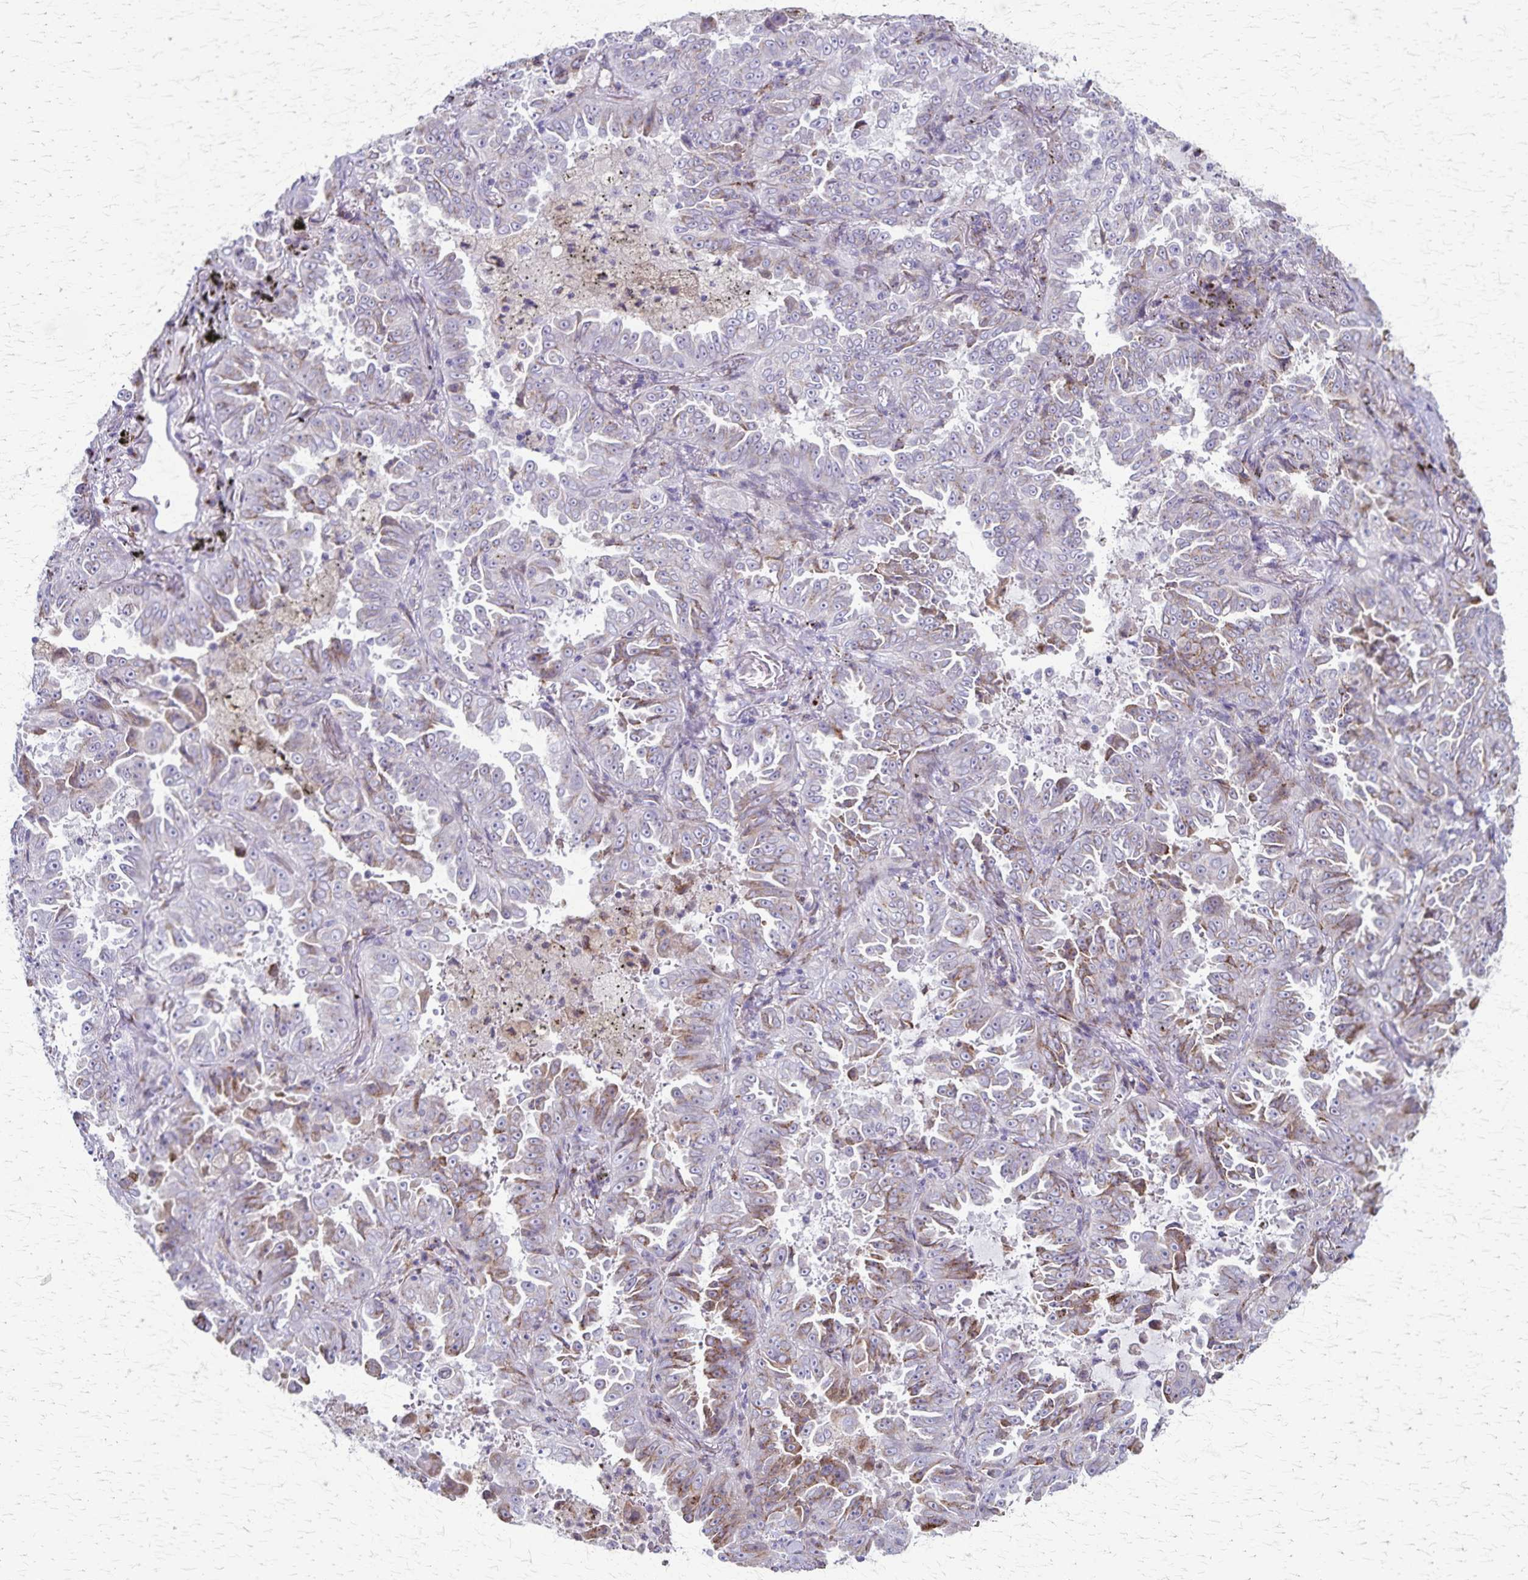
{"staining": {"intensity": "weak", "quantity": "<25%", "location": "cytoplasmic/membranous"}, "tissue": "lung cancer", "cell_type": "Tumor cells", "image_type": "cancer", "snomed": [{"axis": "morphology", "description": "Adenocarcinoma, NOS"}, {"axis": "topography", "description": "Lung"}], "caption": "High power microscopy micrograph of an immunohistochemistry histopathology image of lung cancer, revealing no significant expression in tumor cells.", "gene": "MCFD2", "patient": {"sex": "female", "age": 52}}